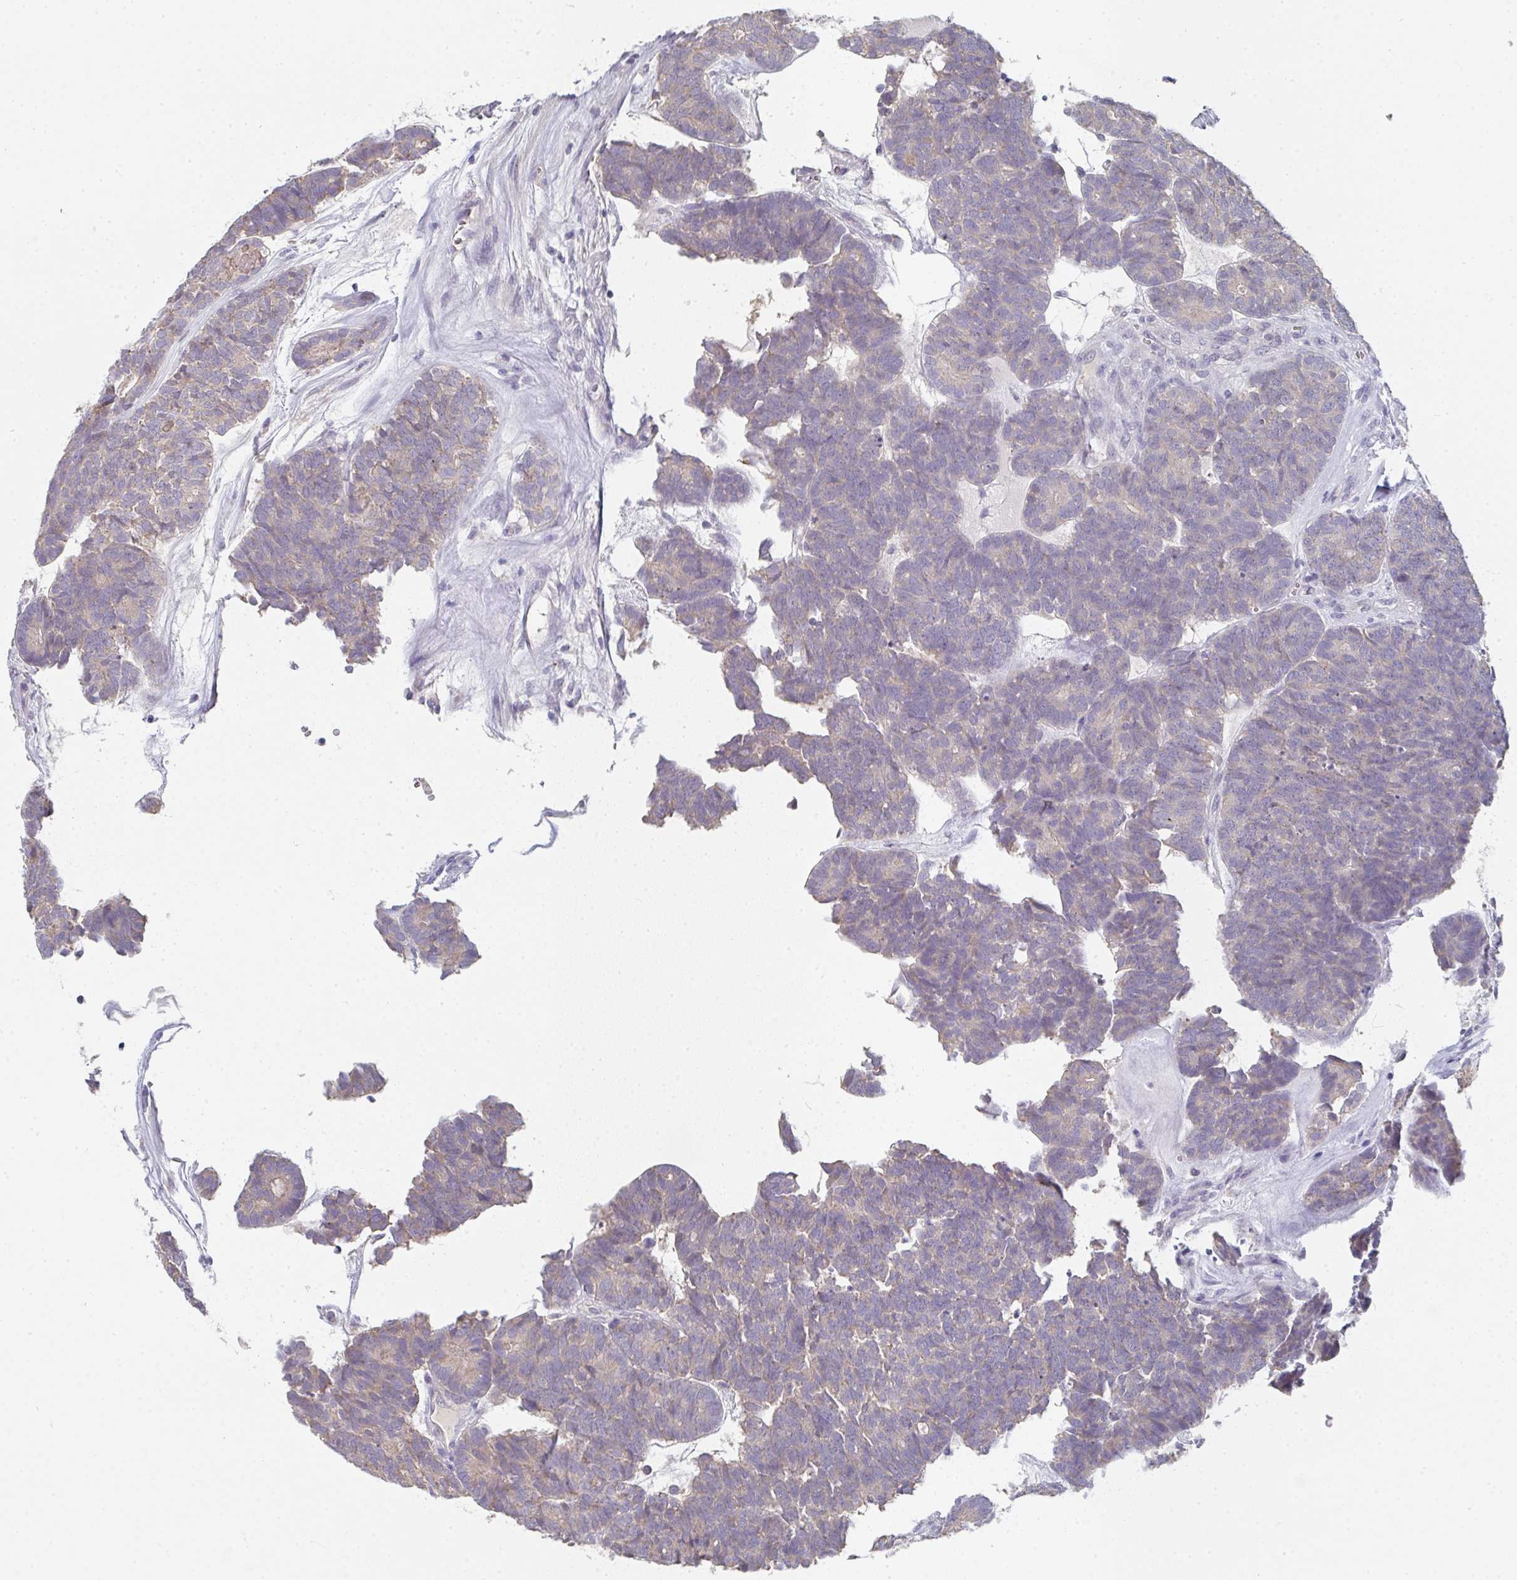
{"staining": {"intensity": "negative", "quantity": "none", "location": "none"}, "tissue": "head and neck cancer", "cell_type": "Tumor cells", "image_type": "cancer", "snomed": [{"axis": "morphology", "description": "Adenocarcinoma, NOS"}, {"axis": "topography", "description": "Head-Neck"}], "caption": "IHC histopathology image of neoplastic tissue: head and neck cancer stained with DAB shows no significant protein positivity in tumor cells.", "gene": "CHMP5", "patient": {"sex": "female", "age": 81}}